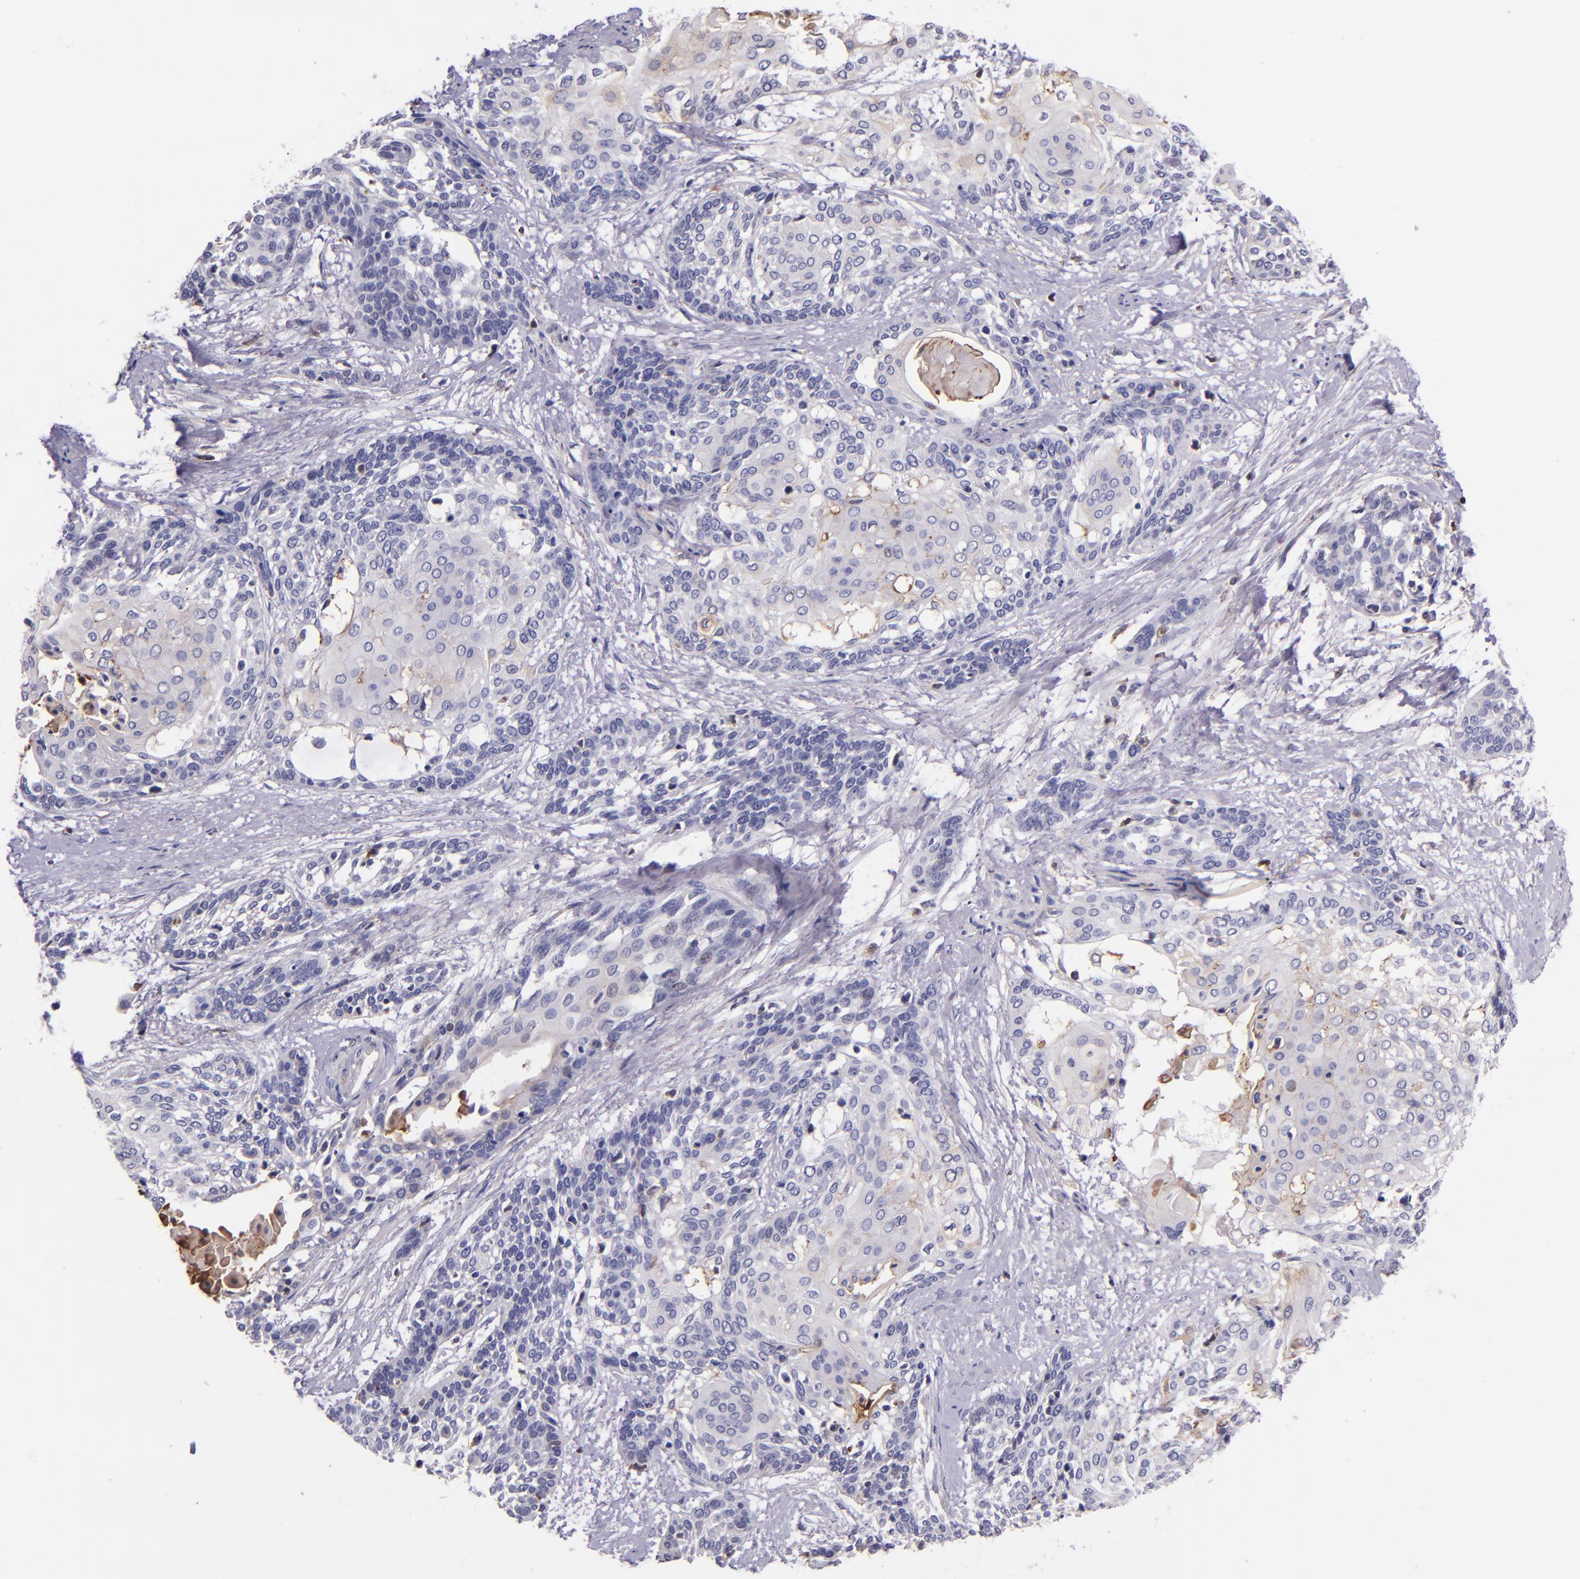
{"staining": {"intensity": "negative", "quantity": "none", "location": "none"}, "tissue": "cervical cancer", "cell_type": "Tumor cells", "image_type": "cancer", "snomed": [{"axis": "morphology", "description": "Squamous cell carcinoma, NOS"}, {"axis": "topography", "description": "Cervix"}], "caption": "Immunohistochemistry (IHC) image of neoplastic tissue: human squamous cell carcinoma (cervical) stained with DAB displays no significant protein expression in tumor cells.", "gene": "KNG1", "patient": {"sex": "female", "age": 57}}